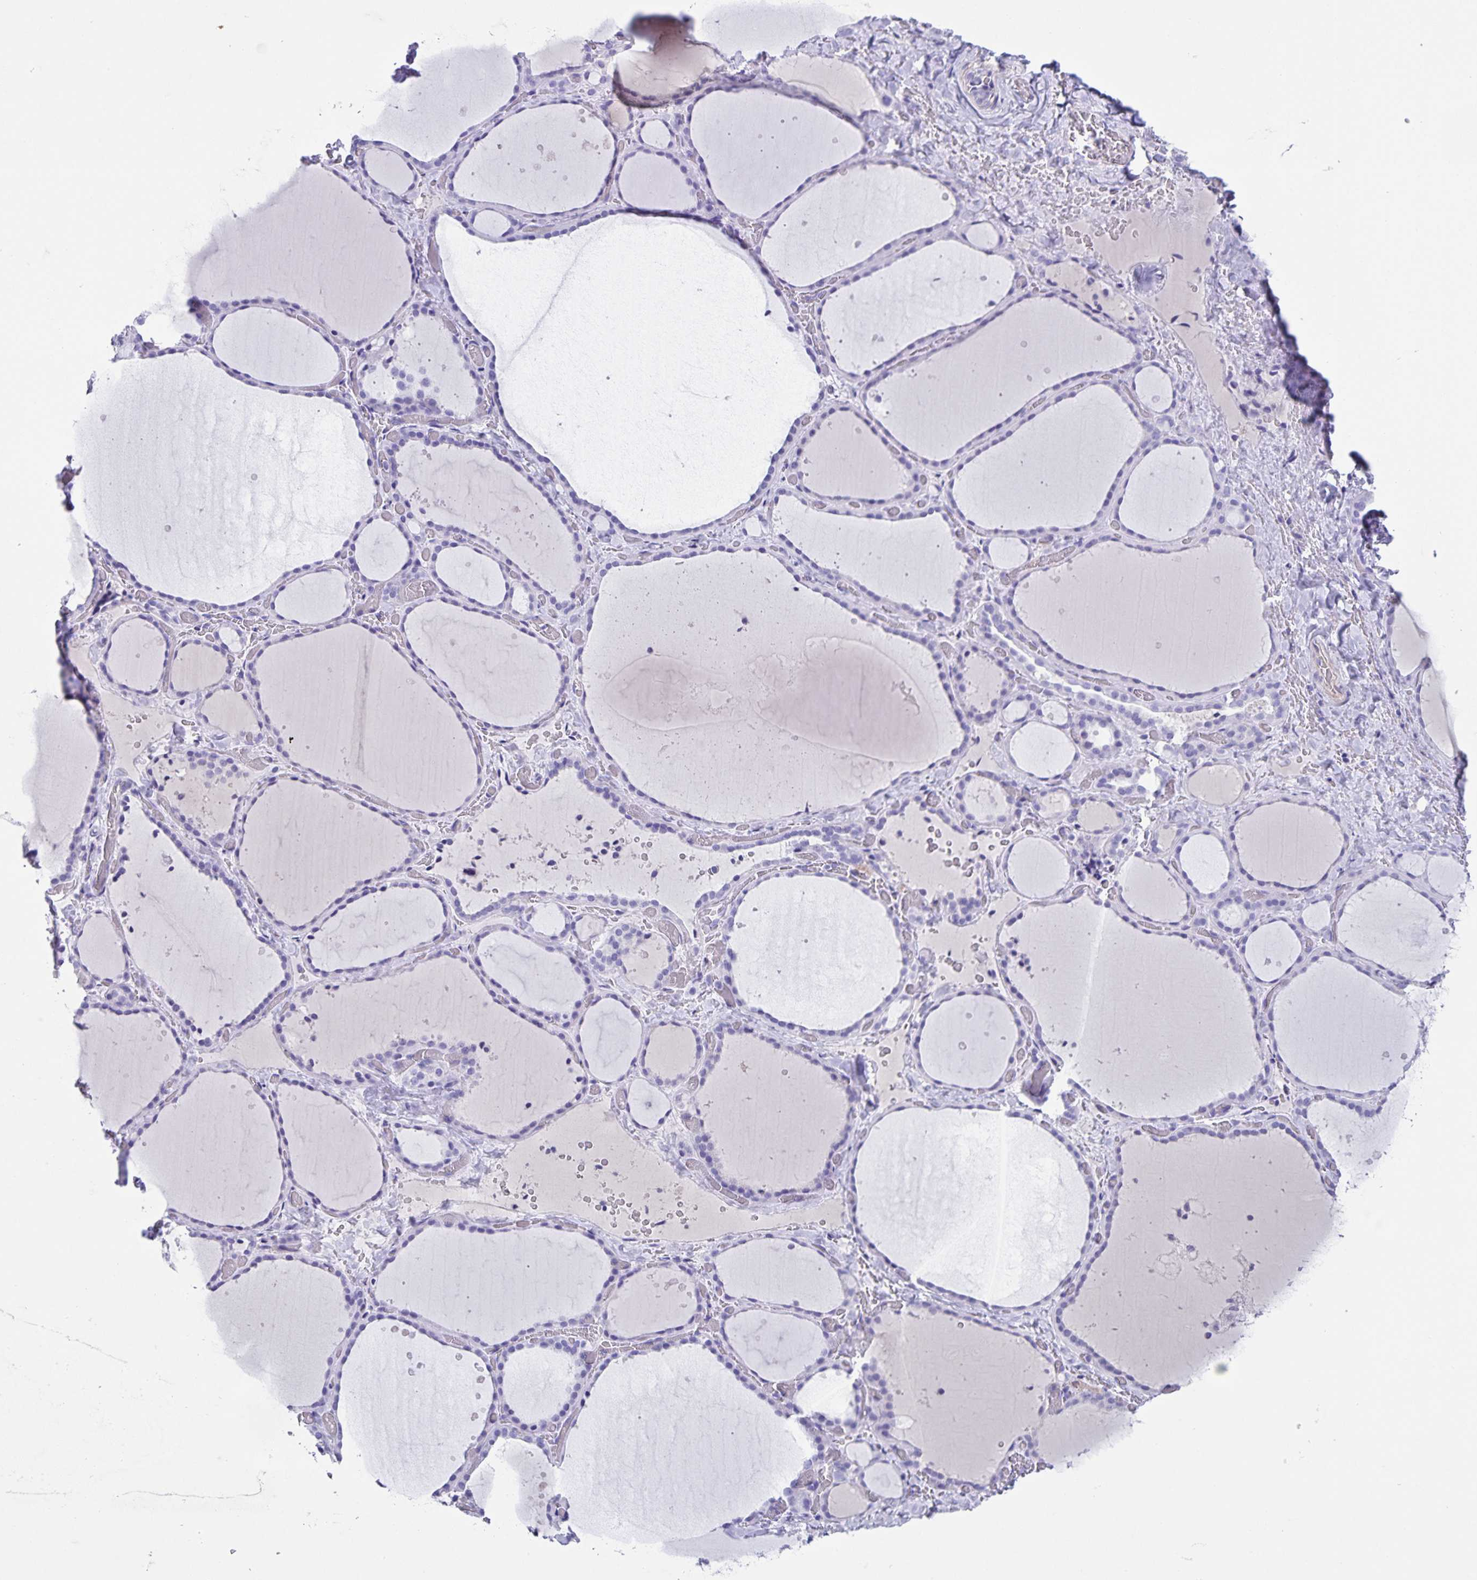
{"staining": {"intensity": "negative", "quantity": "none", "location": "none"}, "tissue": "thyroid gland", "cell_type": "Glandular cells", "image_type": "normal", "snomed": [{"axis": "morphology", "description": "Normal tissue, NOS"}, {"axis": "topography", "description": "Thyroid gland"}], "caption": "A photomicrograph of thyroid gland stained for a protein displays no brown staining in glandular cells.", "gene": "UBQLN3", "patient": {"sex": "female", "age": 36}}